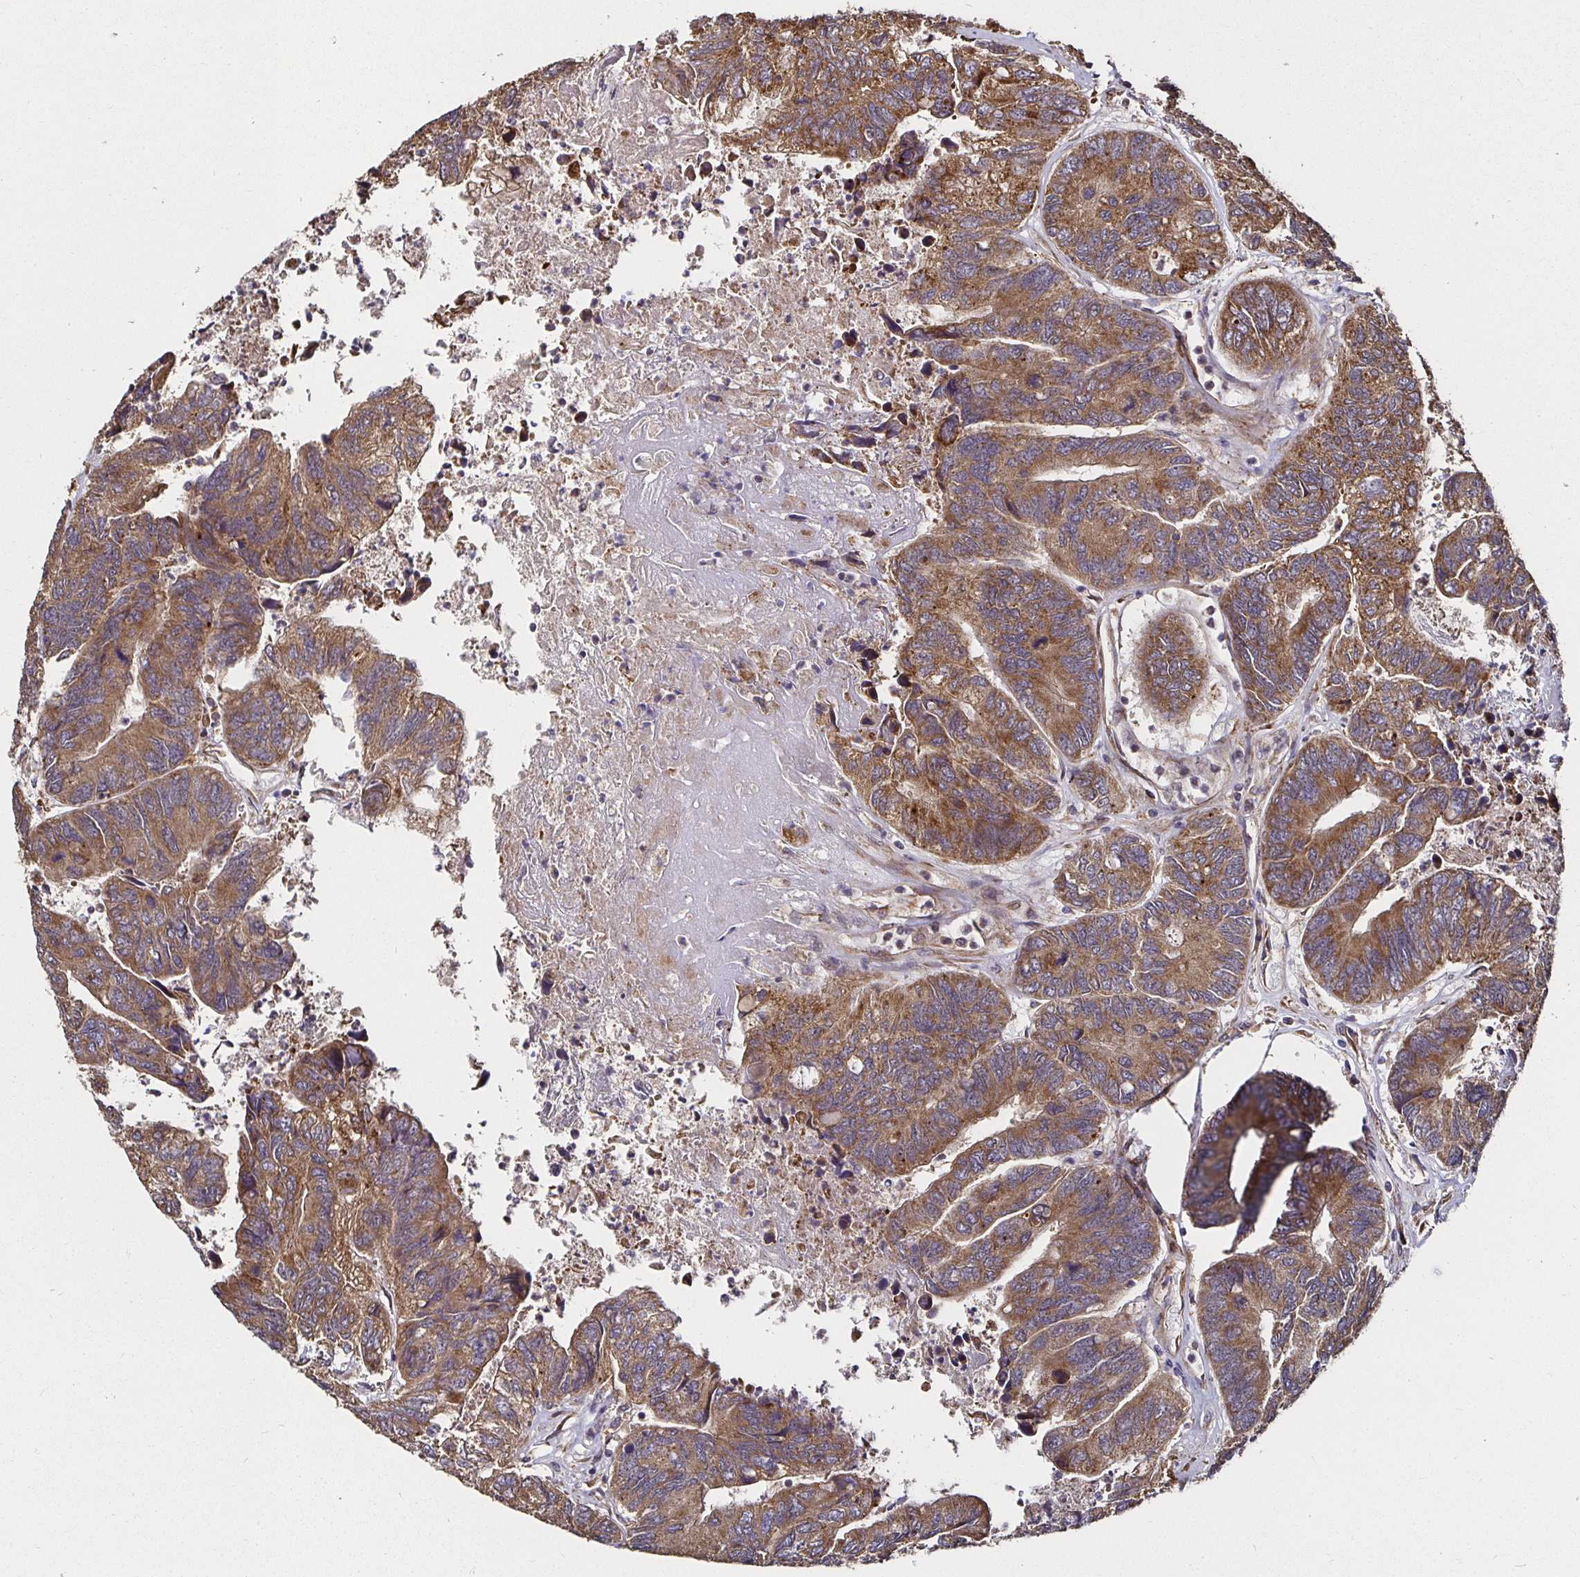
{"staining": {"intensity": "moderate", "quantity": ">75%", "location": "cytoplasmic/membranous"}, "tissue": "colorectal cancer", "cell_type": "Tumor cells", "image_type": "cancer", "snomed": [{"axis": "morphology", "description": "Adenocarcinoma, NOS"}, {"axis": "topography", "description": "Colon"}], "caption": "IHC image of human colorectal adenocarcinoma stained for a protein (brown), which exhibits medium levels of moderate cytoplasmic/membranous staining in about >75% of tumor cells.", "gene": "MLST8", "patient": {"sex": "female", "age": 67}}